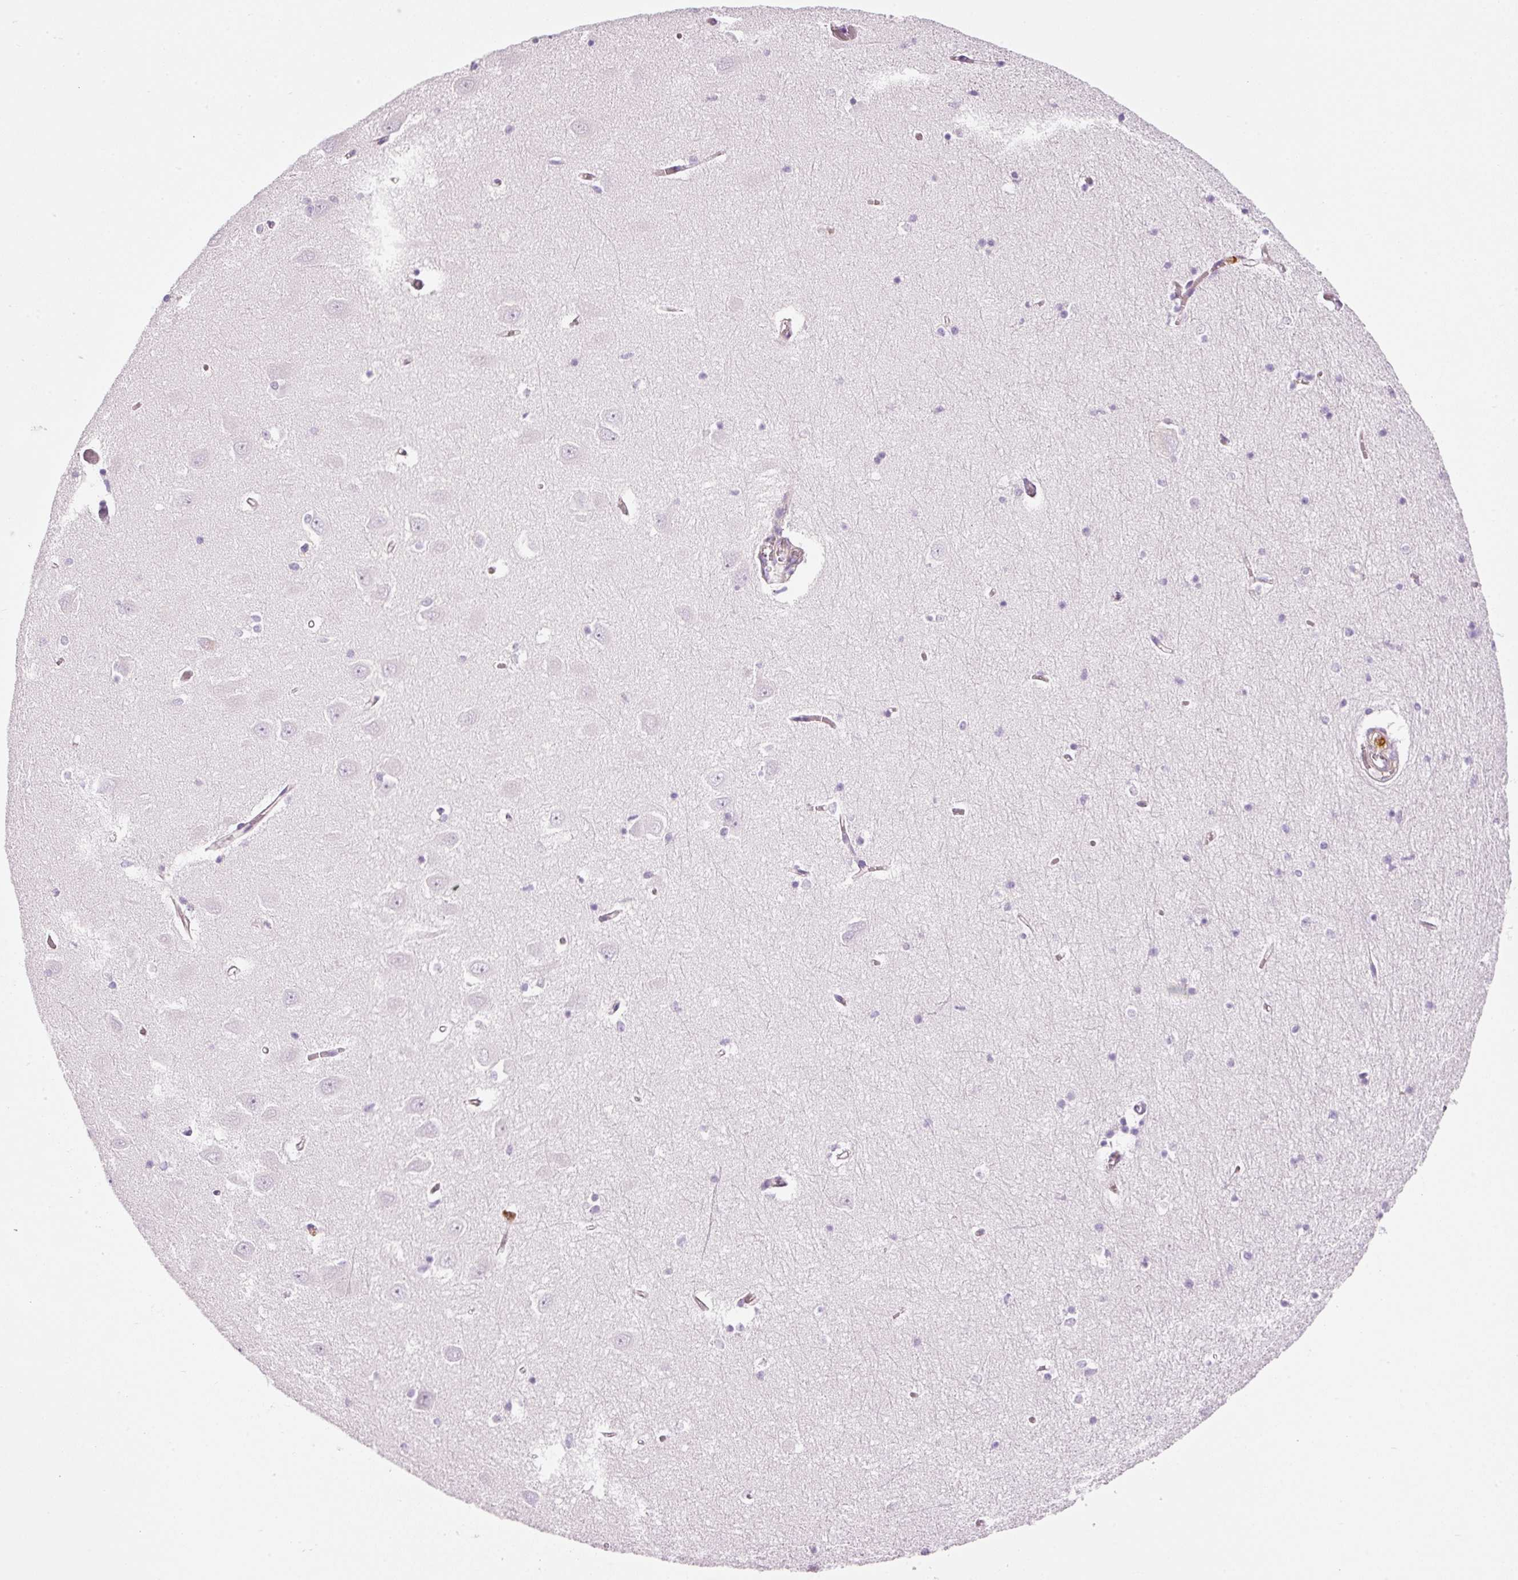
{"staining": {"intensity": "negative", "quantity": "none", "location": "none"}, "tissue": "hippocampus", "cell_type": "Glial cells", "image_type": "normal", "snomed": [{"axis": "morphology", "description": "Normal tissue, NOS"}, {"axis": "topography", "description": "Hippocampus"}], "caption": "The micrograph displays no staining of glial cells in unremarkable hippocampus.", "gene": "MAP3K3", "patient": {"sex": "male", "age": 70}}